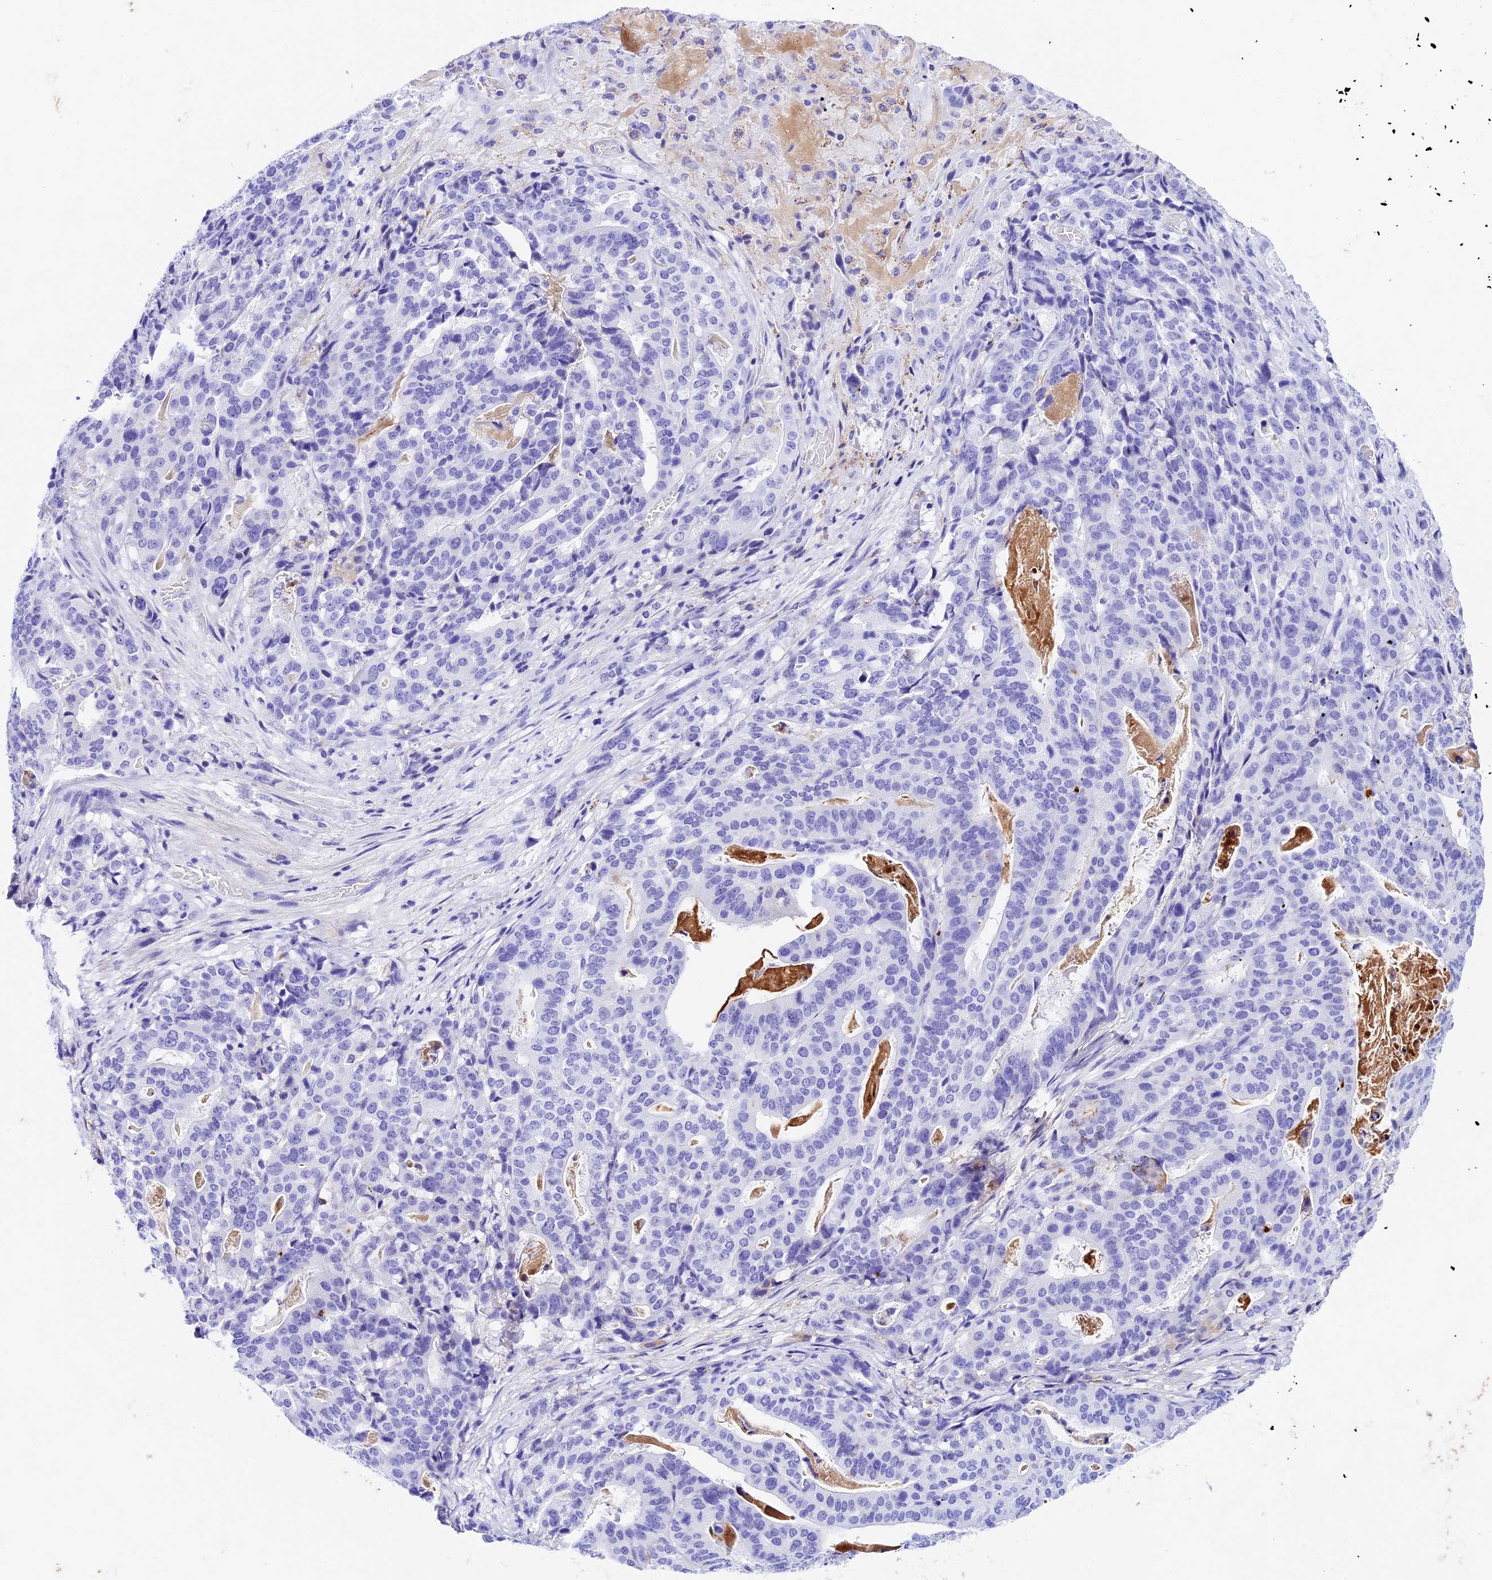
{"staining": {"intensity": "negative", "quantity": "none", "location": "none"}, "tissue": "stomach cancer", "cell_type": "Tumor cells", "image_type": "cancer", "snomed": [{"axis": "morphology", "description": "Adenocarcinoma, NOS"}, {"axis": "topography", "description": "Stomach"}], "caption": "Stomach cancer was stained to show a protein in brown. There is no significant staining in tumor cells.", "gene": "PSG11", "patient": {"sex": "male", "age": 48}}